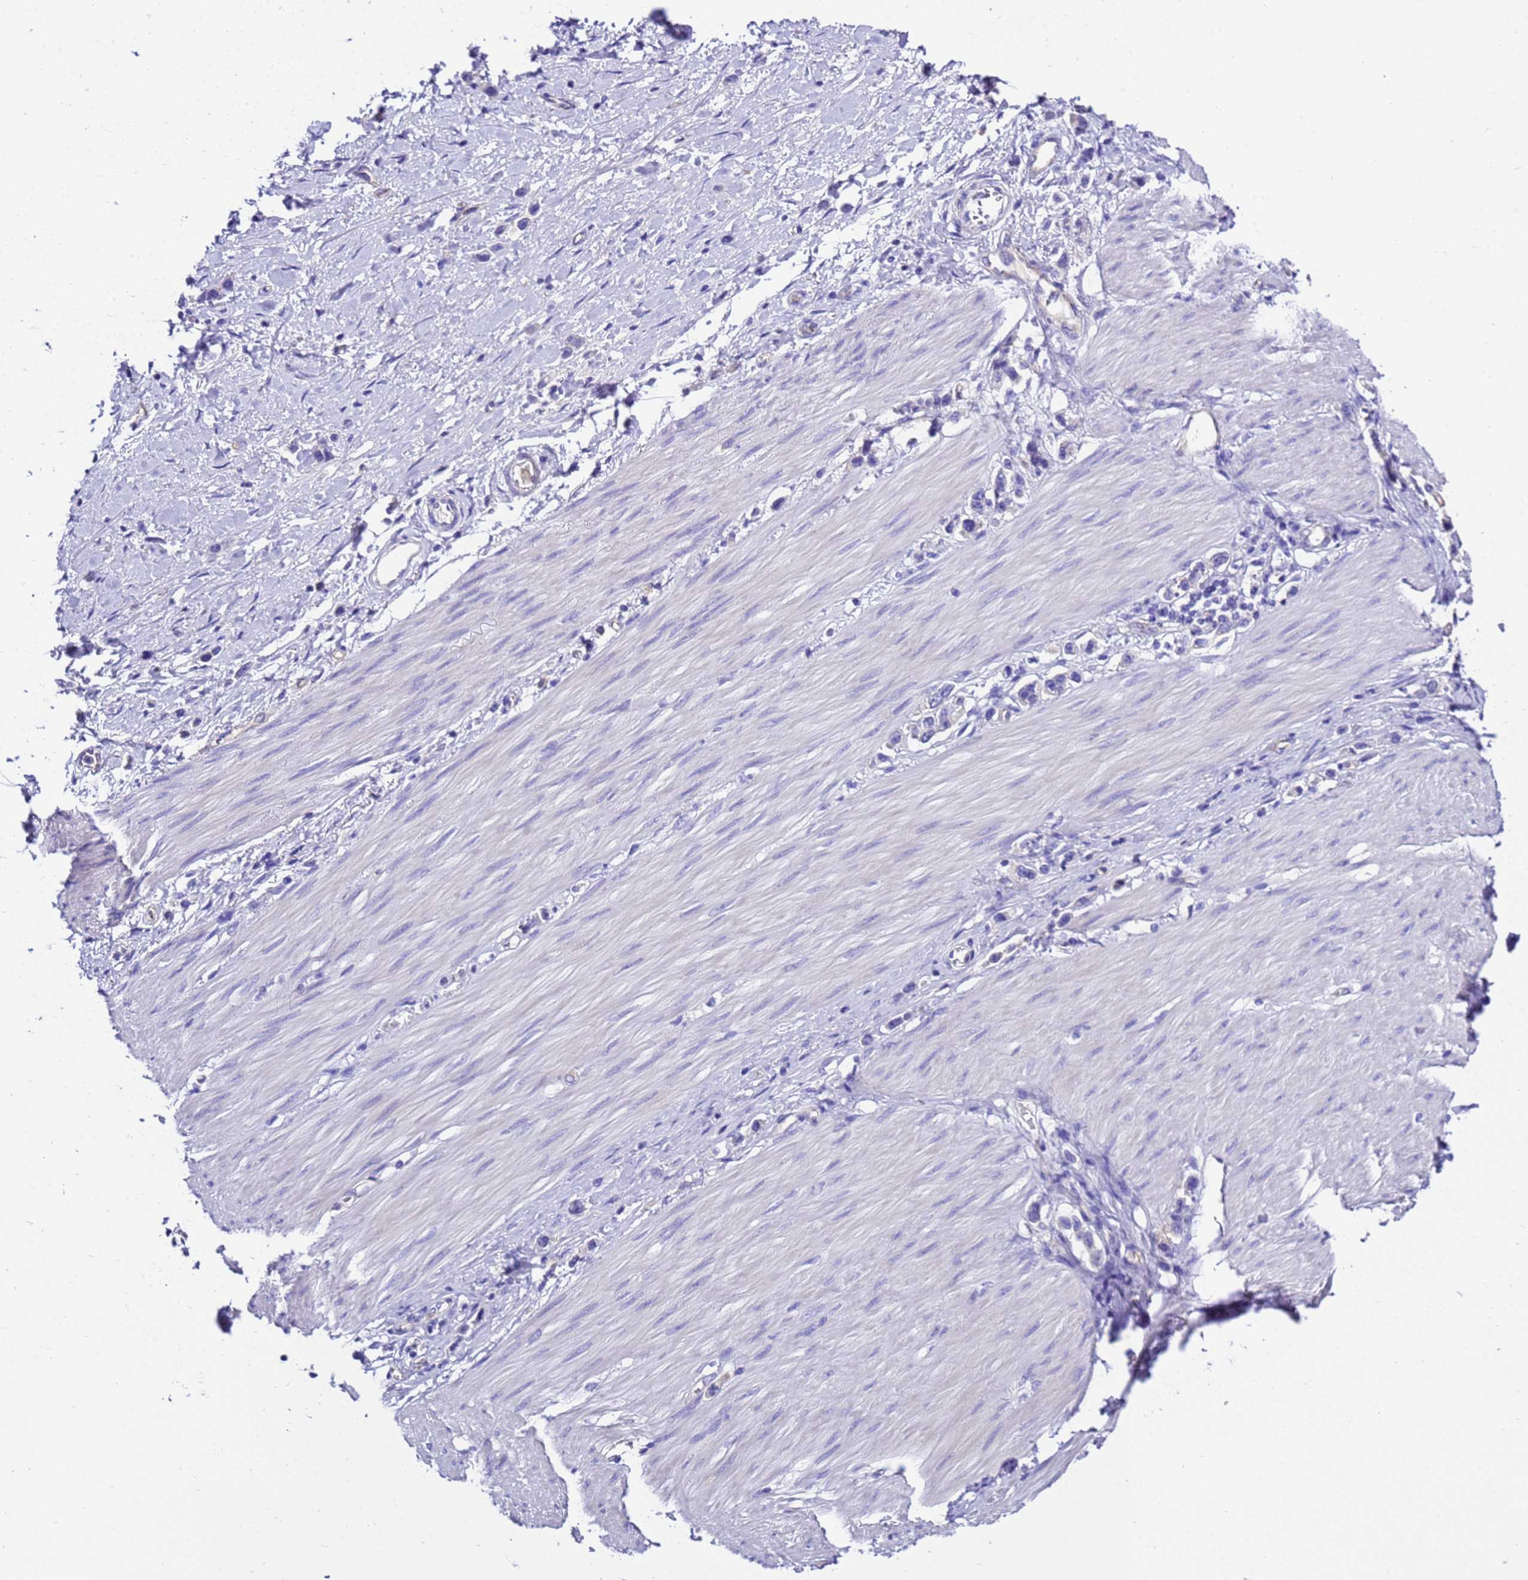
{"staining": {"intensity": "negative", "quantity": "none", "location": "none"}, "tissue": "stomach cancer", "cell_type": "Tumor cells", "image_type": "cancer", "snomed": [{"axis": "morphology", "description": "Normal tissue, NOS"}, {"axis": "morphology", "description": "Adenocarcinoma, NOS"}, {"axis": "topography", "description": "Stomach, upper"}, {"axis": "topography", "description": "Stomach"}], "caption": "Immunohistochemistry (IHC) of stomach cancer (adenocarcinoma) exhibits no expression in tumor cells.", "gene": "UGT2A1", "patient": {"sex": "female", "age": 65}}